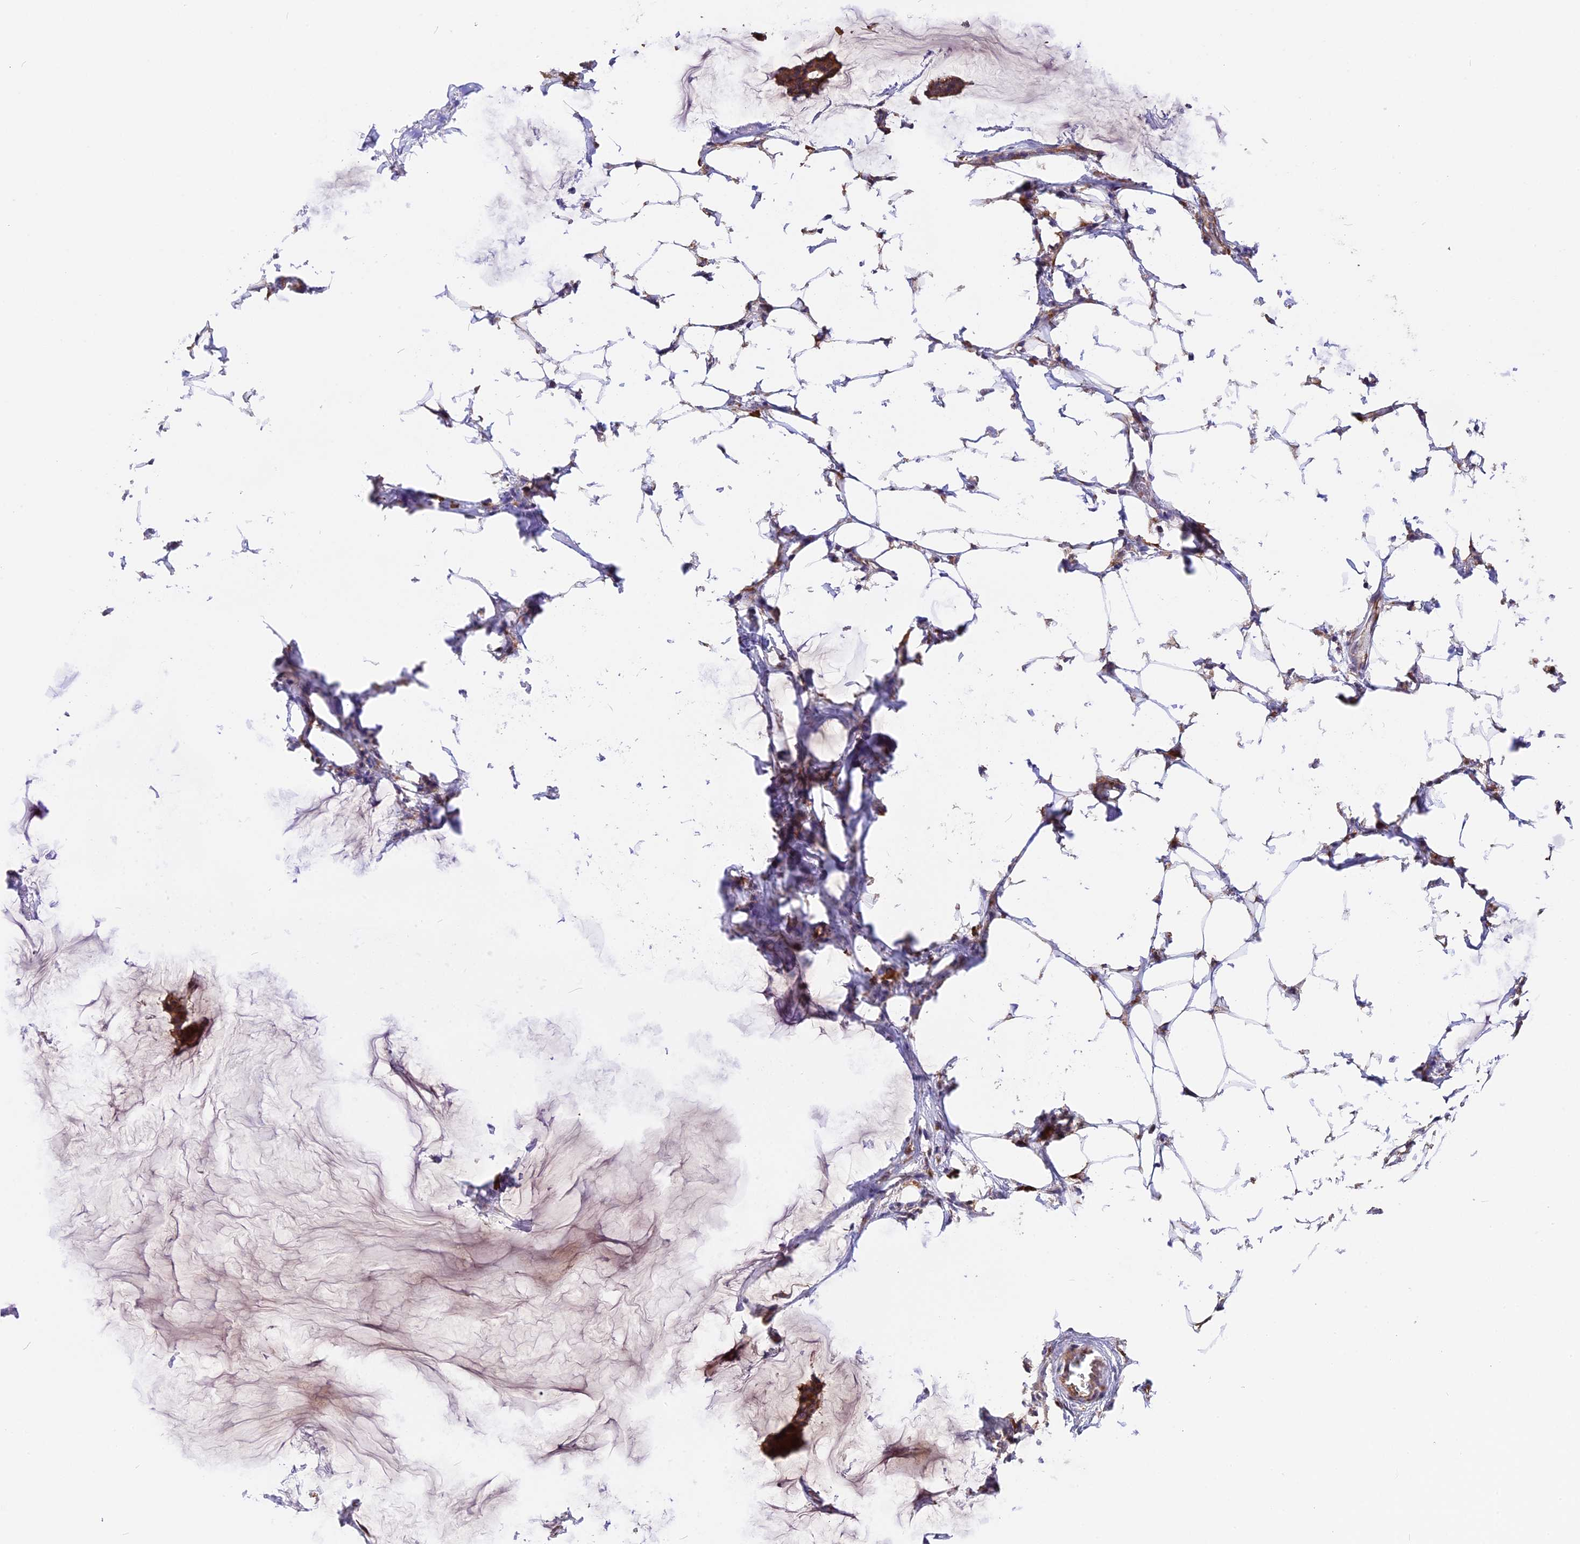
{"staining": {"intensity": "strong", "quantity": ">75%", "location": "cytoplasmic/membranous"}, "tissue": "breast cancer", "cell_type": "Tumor cells", "image_type": "cancer", "snomed": [{"axis": "morphology", "description": "Duct carcinoma"}, {"axis": "topography", "description": "Breast"}], "caption": "Protein staining by immunohistochemistry (IHC) displays strong cytoplasmic/membranous staining in about >75% of tumor cells in intraductal carcinoma (breast).", "gene": "GNPTAB", "patient": {"sex": "female", "age": 93}}